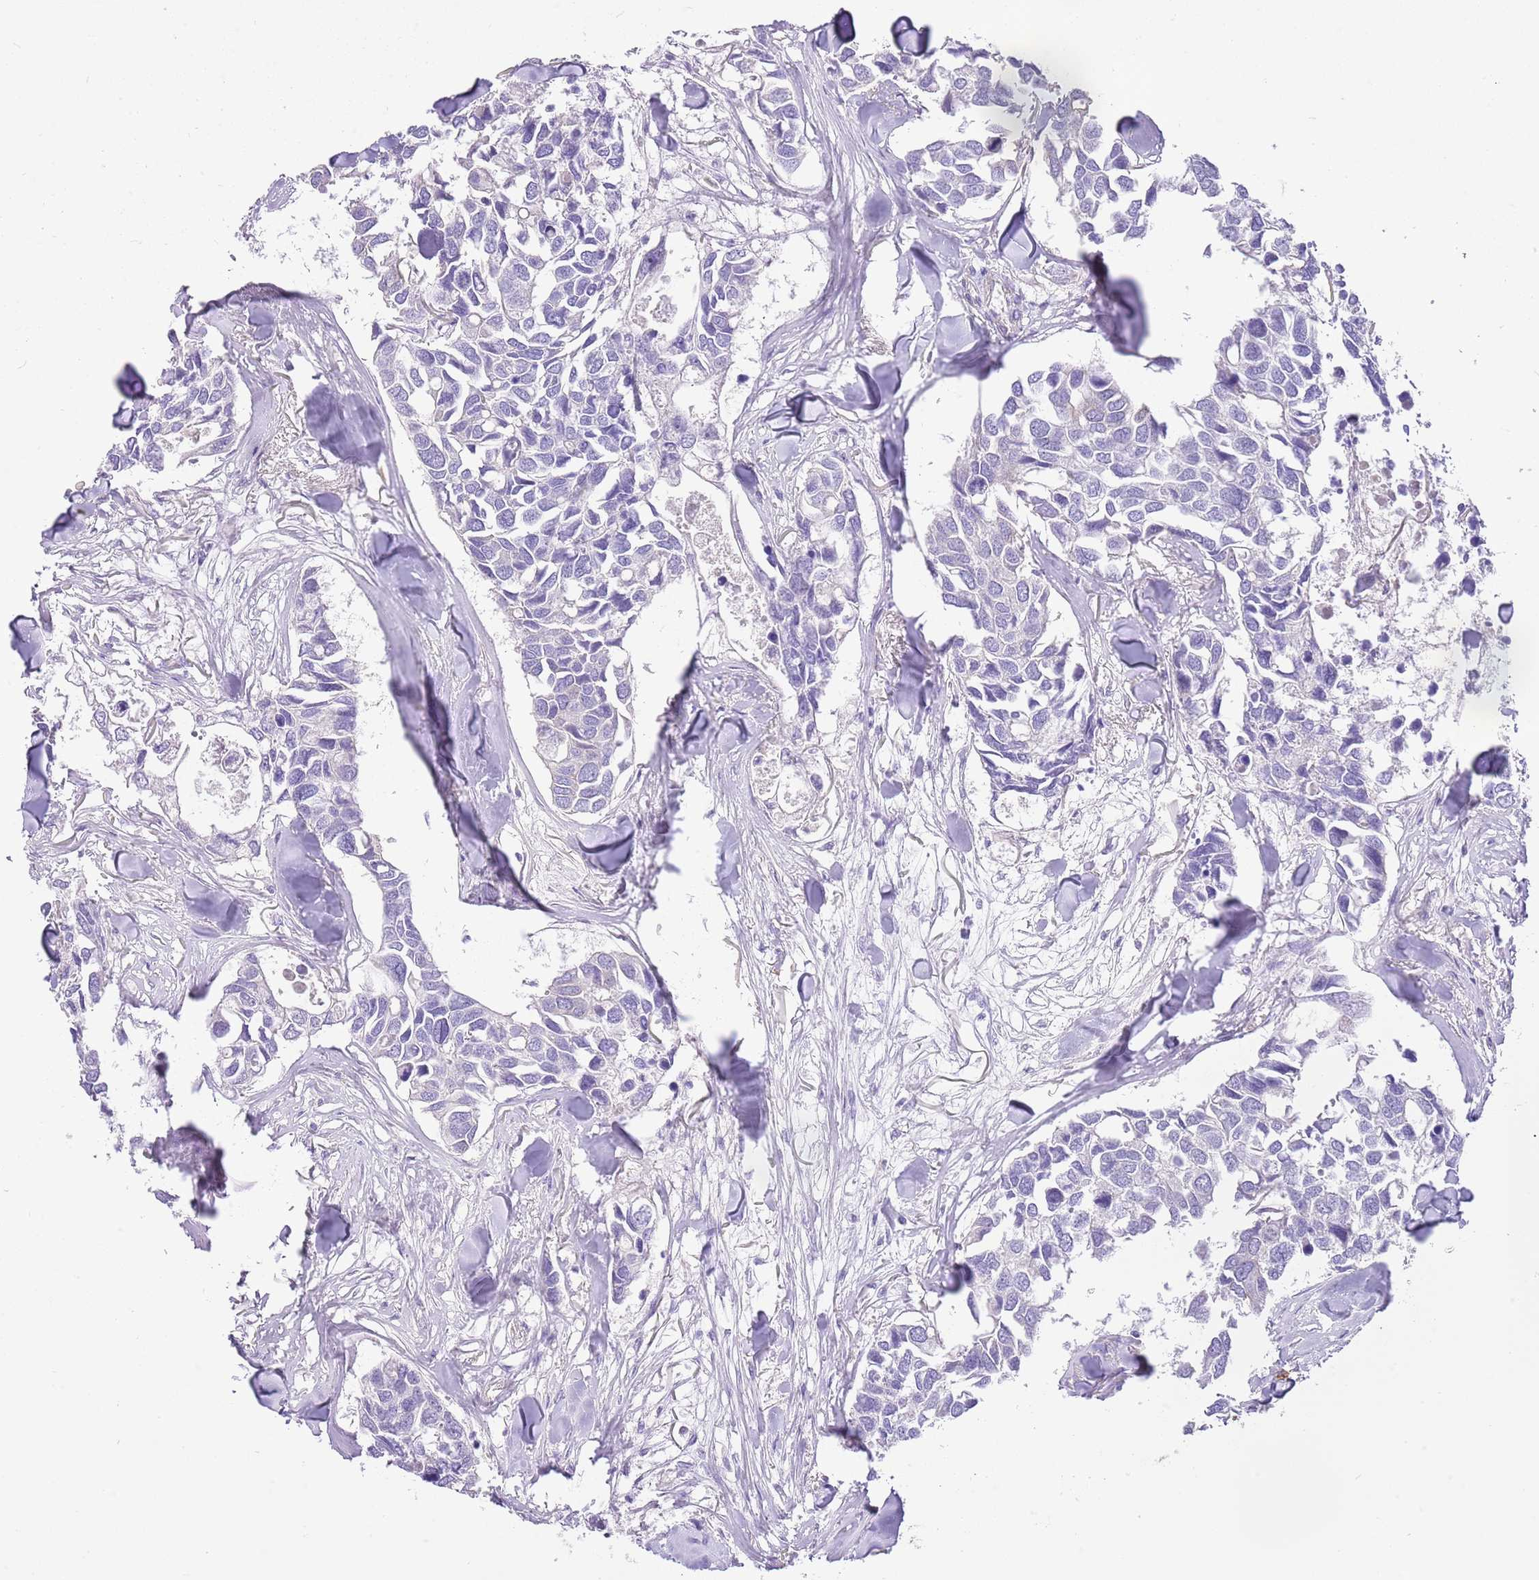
{"staining": {"intensity": "negative", "quantity": "none", "location": "none"}, "tissue": "breast cancer", "cell_type": "Tumor cells", "image_type": "cancer", "snomed": [{"axis": "morphology", "description": "Duct carcinoma"}, {"axis": "topography", "description": "Breast"}], "caption": "DAB immunohistochemical staining of human breast cancer shows no significant positivity in tumor cells.", "gene": "RFK", "patient": {"sex": "female", "age": 83}}